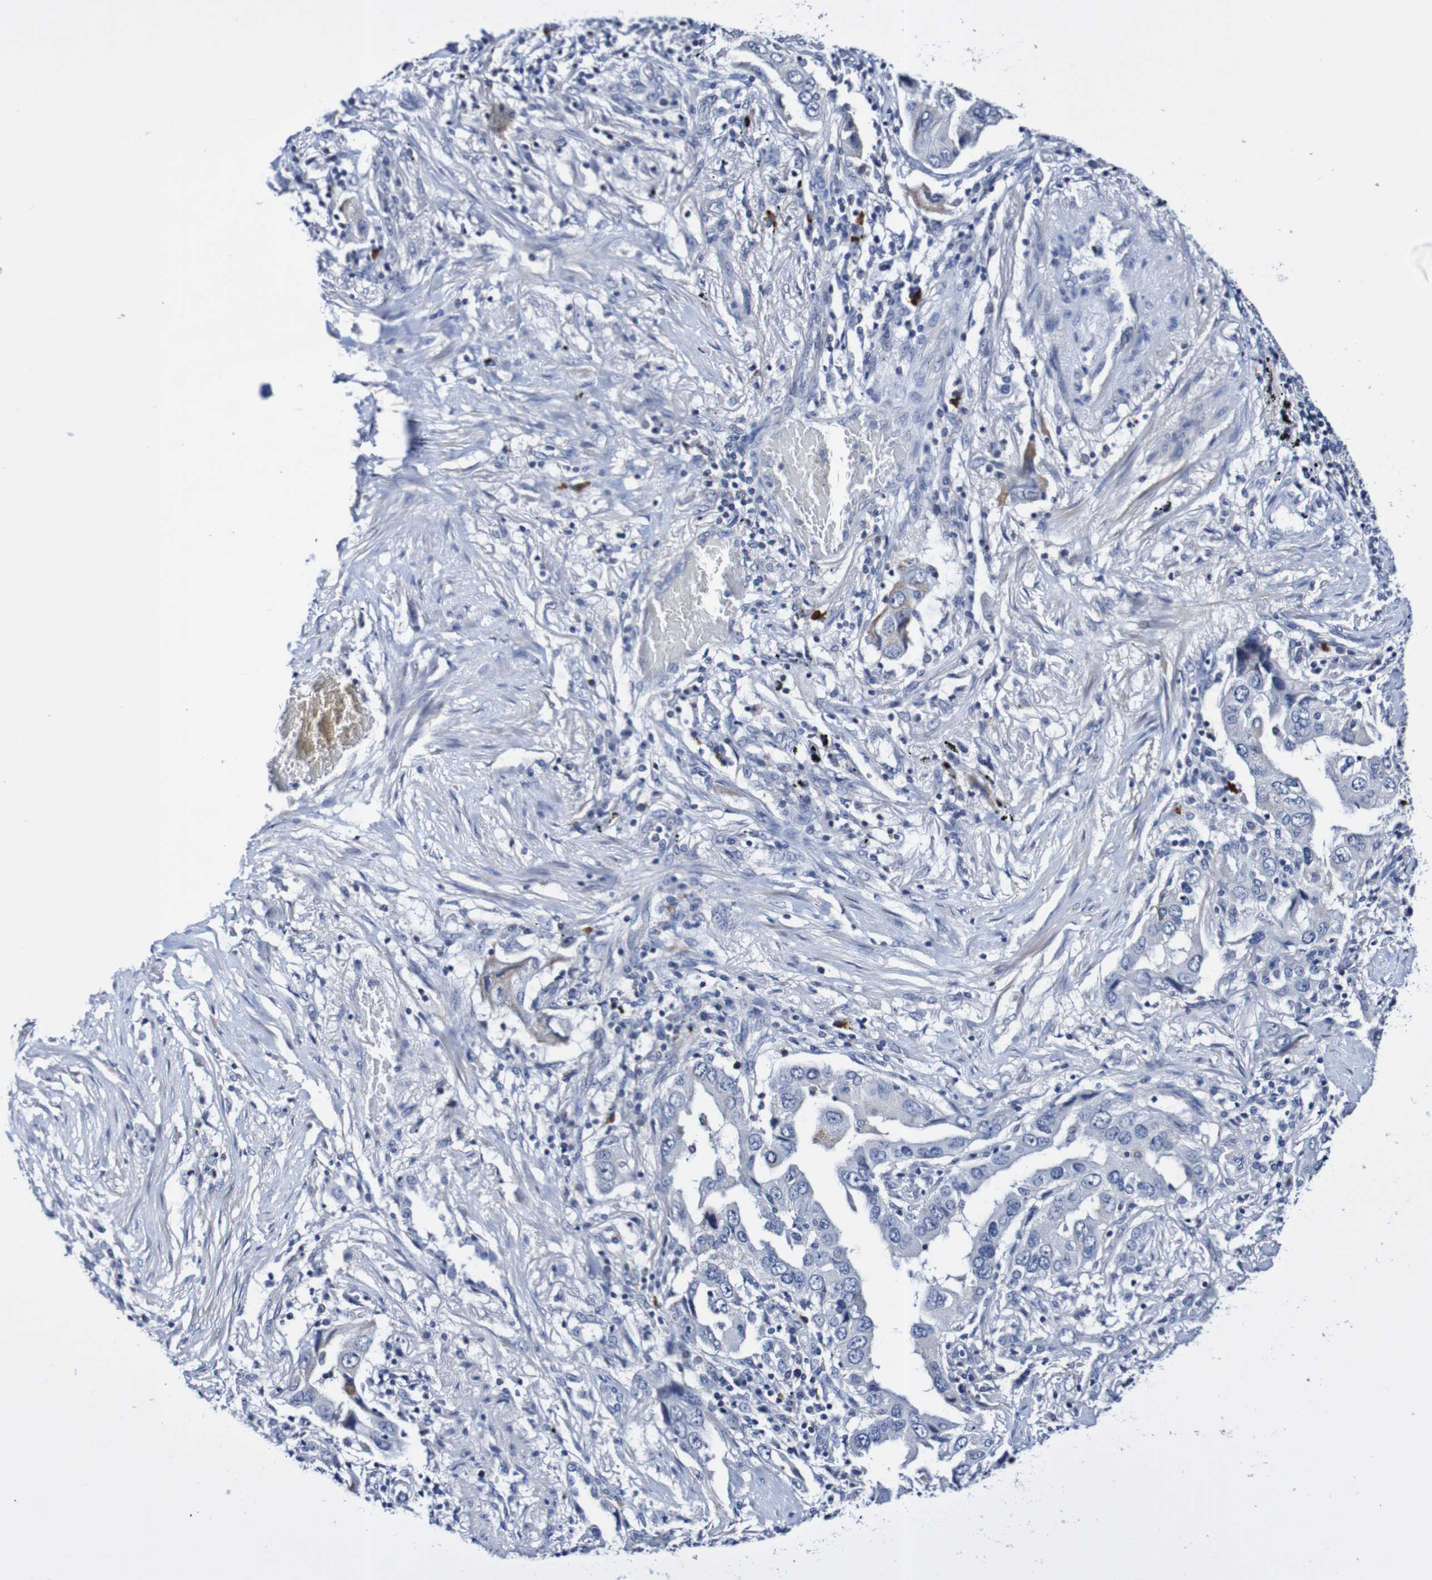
{"staining": {"intensity": "negative", "quantity": "none", "location": "none"}, "tissue": "lung cancer", "cell_type": "Tumor cells", "image_type": "cancer", "snomed": [{"axis": "morphology", "description": "Adenocarcinoma, NOS"}, {"axis": "topography", "description": "Lung"}], "caption": "High magnification brightfield microscopy of adenocarcinoma (lung) stained with DAB (3,3'-diaminobenzidine) (brown) and counterstained with hematoxylin (blue): tumor cells show no significant positivity. (DAB (3,3'-diaminobenzidine) IHC, high magnification).", "gene": "ACVR1C", "patient": {"sex": "female", "age": 65}}